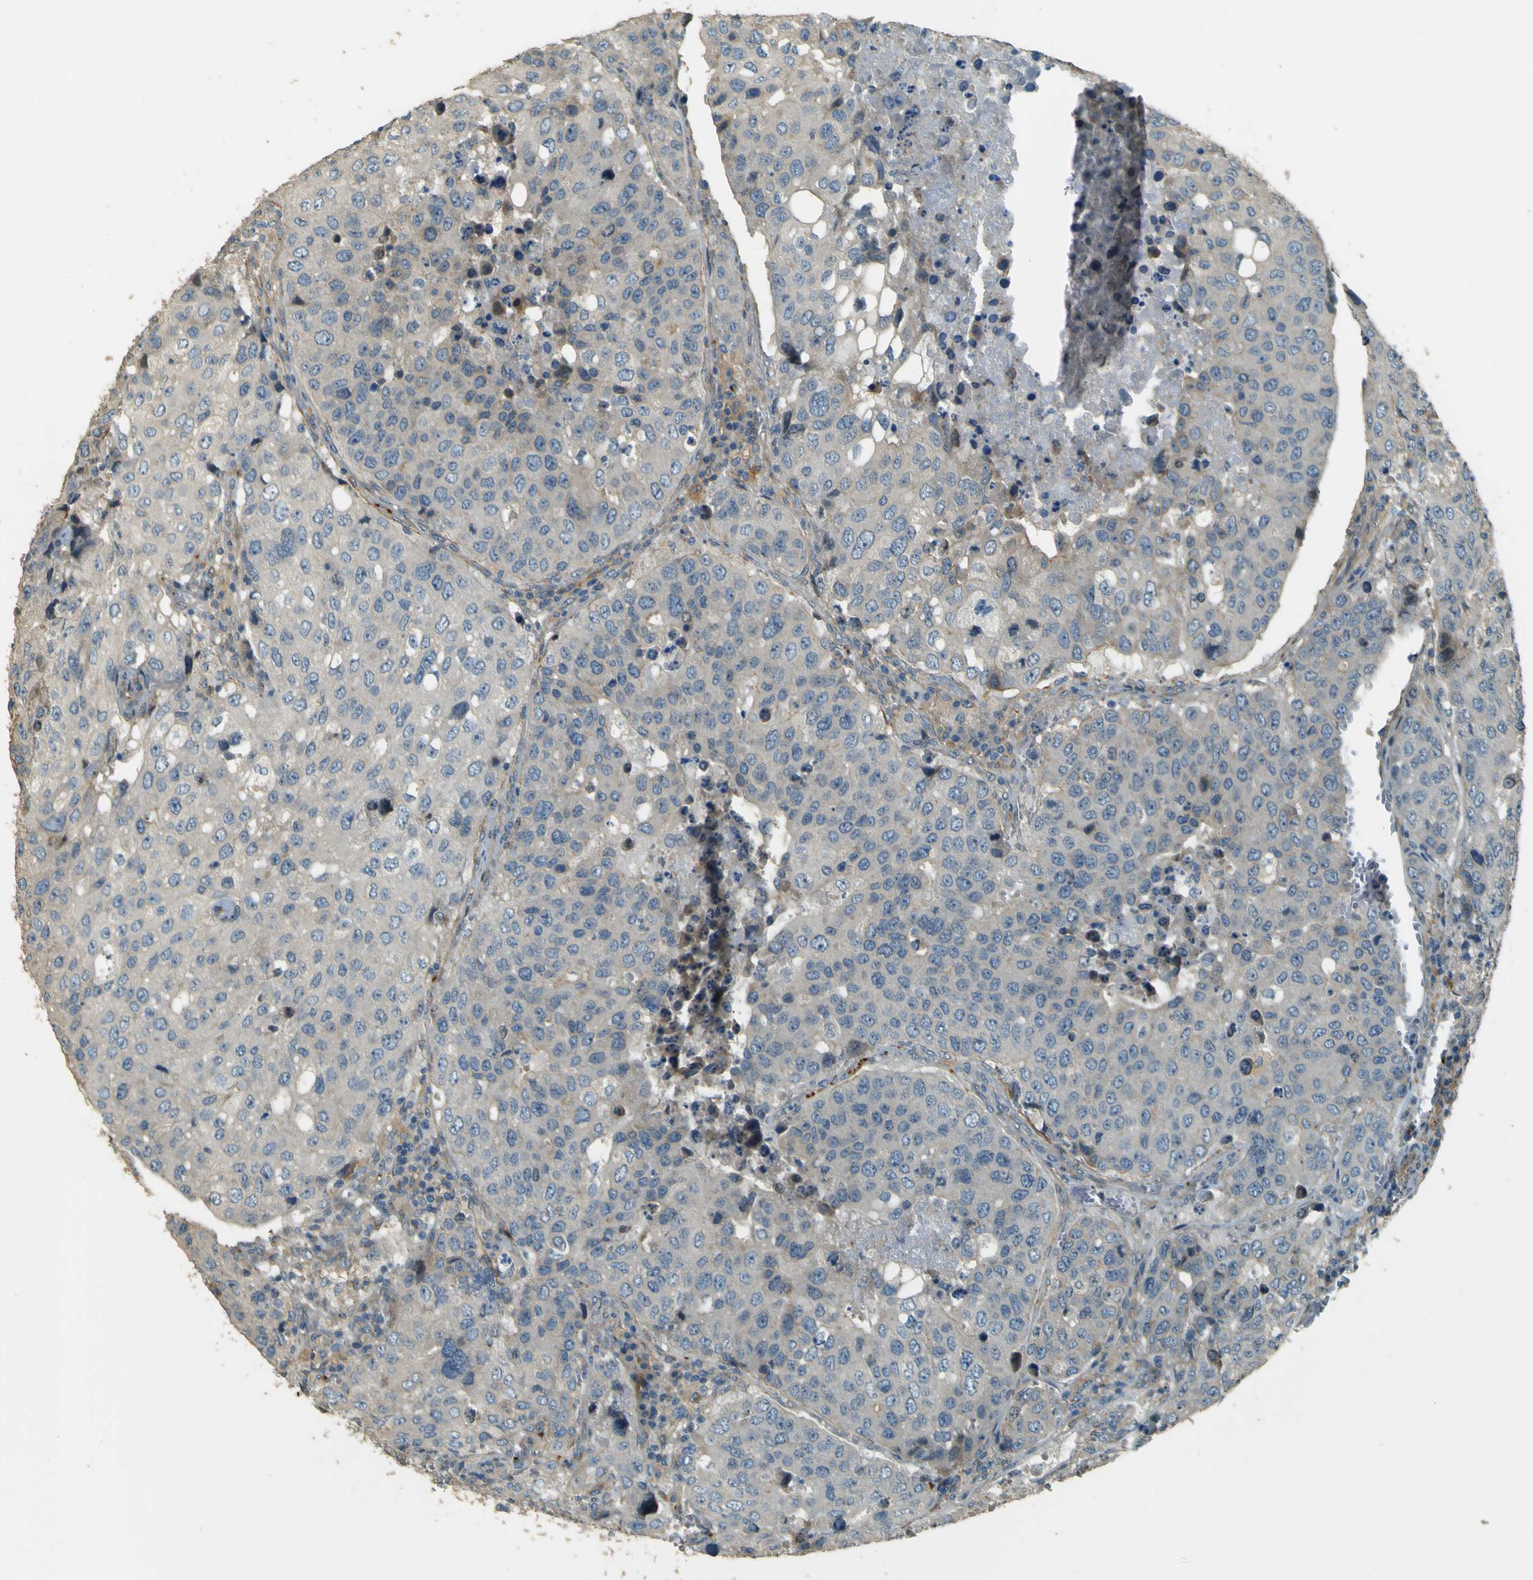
{"staining": {"intensity": "negative", "quantity": "none", "location": "none"}, "tissue": "urothelial cancer", "cell_type": "Tumor cells", "image_type": "cancer", "snomed": [{"axis": "morphology", "description": "Urothelial carcinoma, High grade"}, {"axis": "topography", "description": "Lymph node"}, {"axis": "topography", "description": "Urinary bladder"}], "caption": "Human urothelial carcinoma (high-grade) stained for a protein using immunohistochemistry shows no positivity in tumor cells.", "gene": "NEXN", "patient": {"sex": "male", "age": 51}}